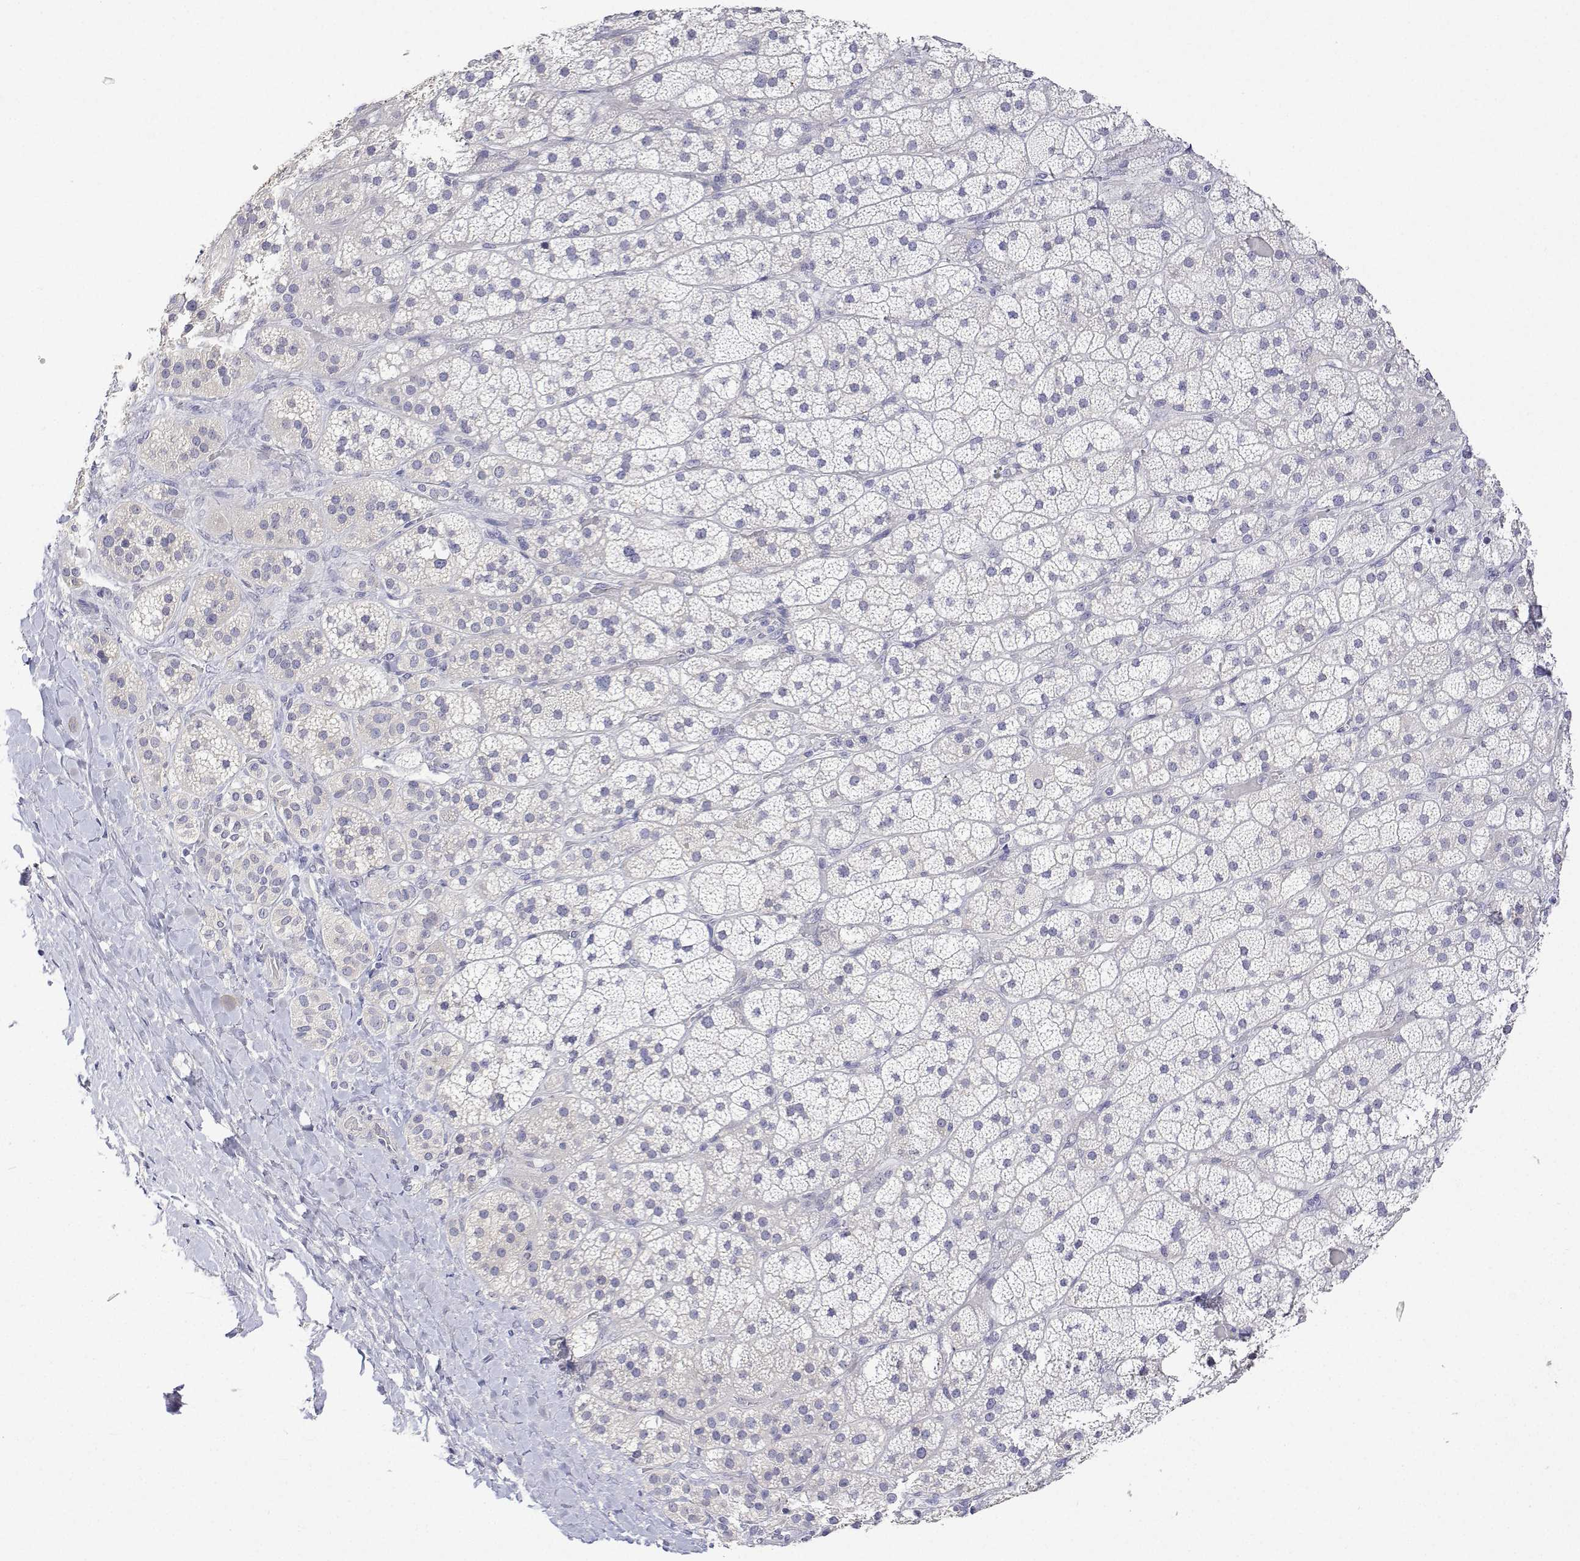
{"staining": {"intensity": "negative", "quantity": "none", "location": "none"}, "tissue": "adrenal gland", "cell_type": "Glandular cells", "image_type": "normal", "snomed": [{"axis": "morphology", "description": "Normal tissue, NOS"}, {"axis": "topography", "description": "Adrenal gland"}], "caption": "Photomicrograph shows no significant protein staining in glandular cells of unremarkable adrenal gland. (DAB (3,3'-diaminobenzidine) IHC with hematoxylin counter stain).", "gene": "PLCB1", "patient": {"sex": "male", "age": 57}}